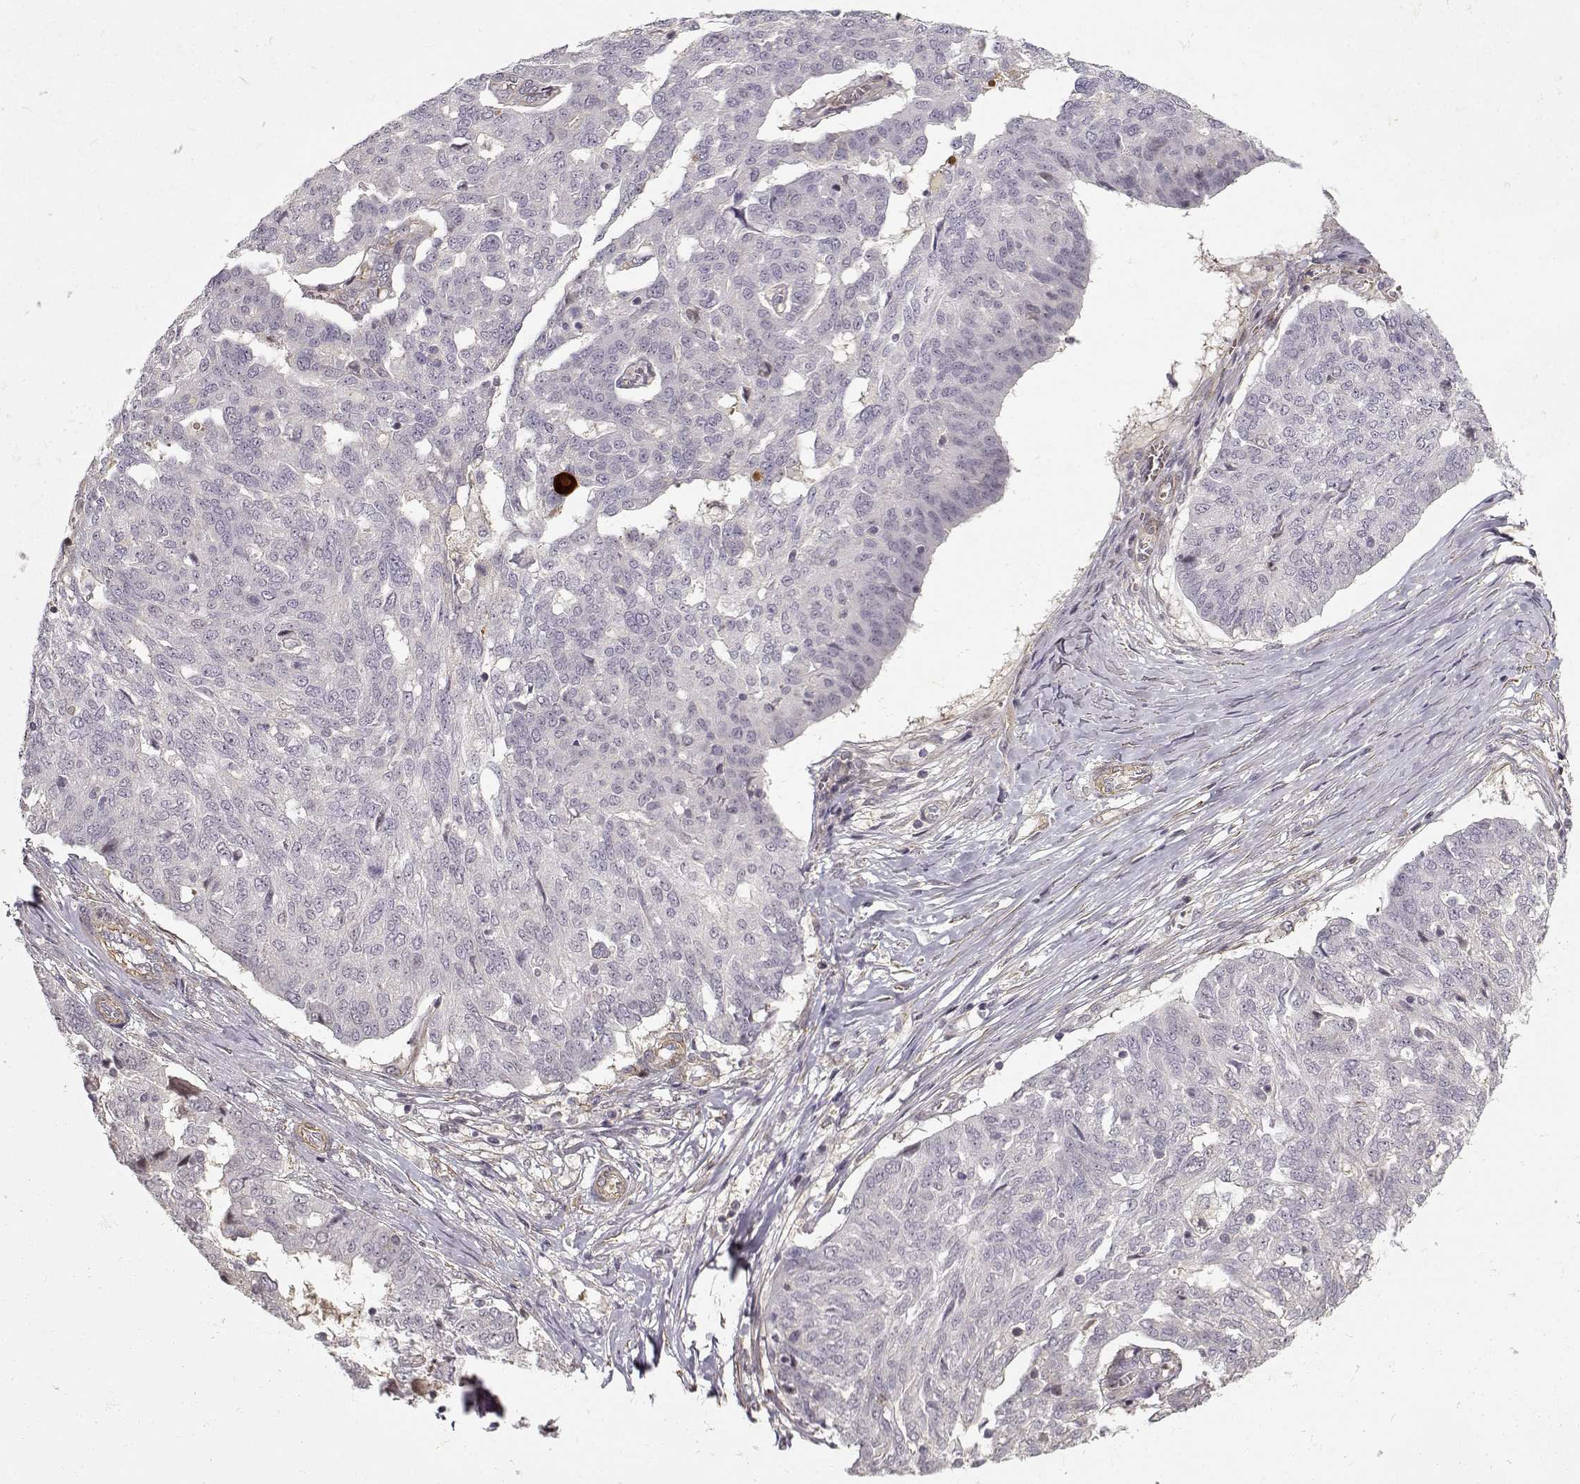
{"staining": {"intensity": "negative", "quantity": "none", "location": "none"}, "tissue": "ovarian cancer", "cell_type": "Tumor cells", "image_type": "cancer", "snomed": [{"axis": "morphology", "description": "Cystadenocarcinoma, serous, NOS"}, {"axis": "topography", "description": "Ovary"}], "caption": "This histopathology image is of ovarian cancer (serous cystadenocarcinoma) stained with immunohistochemistry to label a protein in brown with the nuclei are counter-stained blue. There is no expression in tumor cells.", "gene": "RGS9BP", "patient": {"sex": "female", "age": 67}}